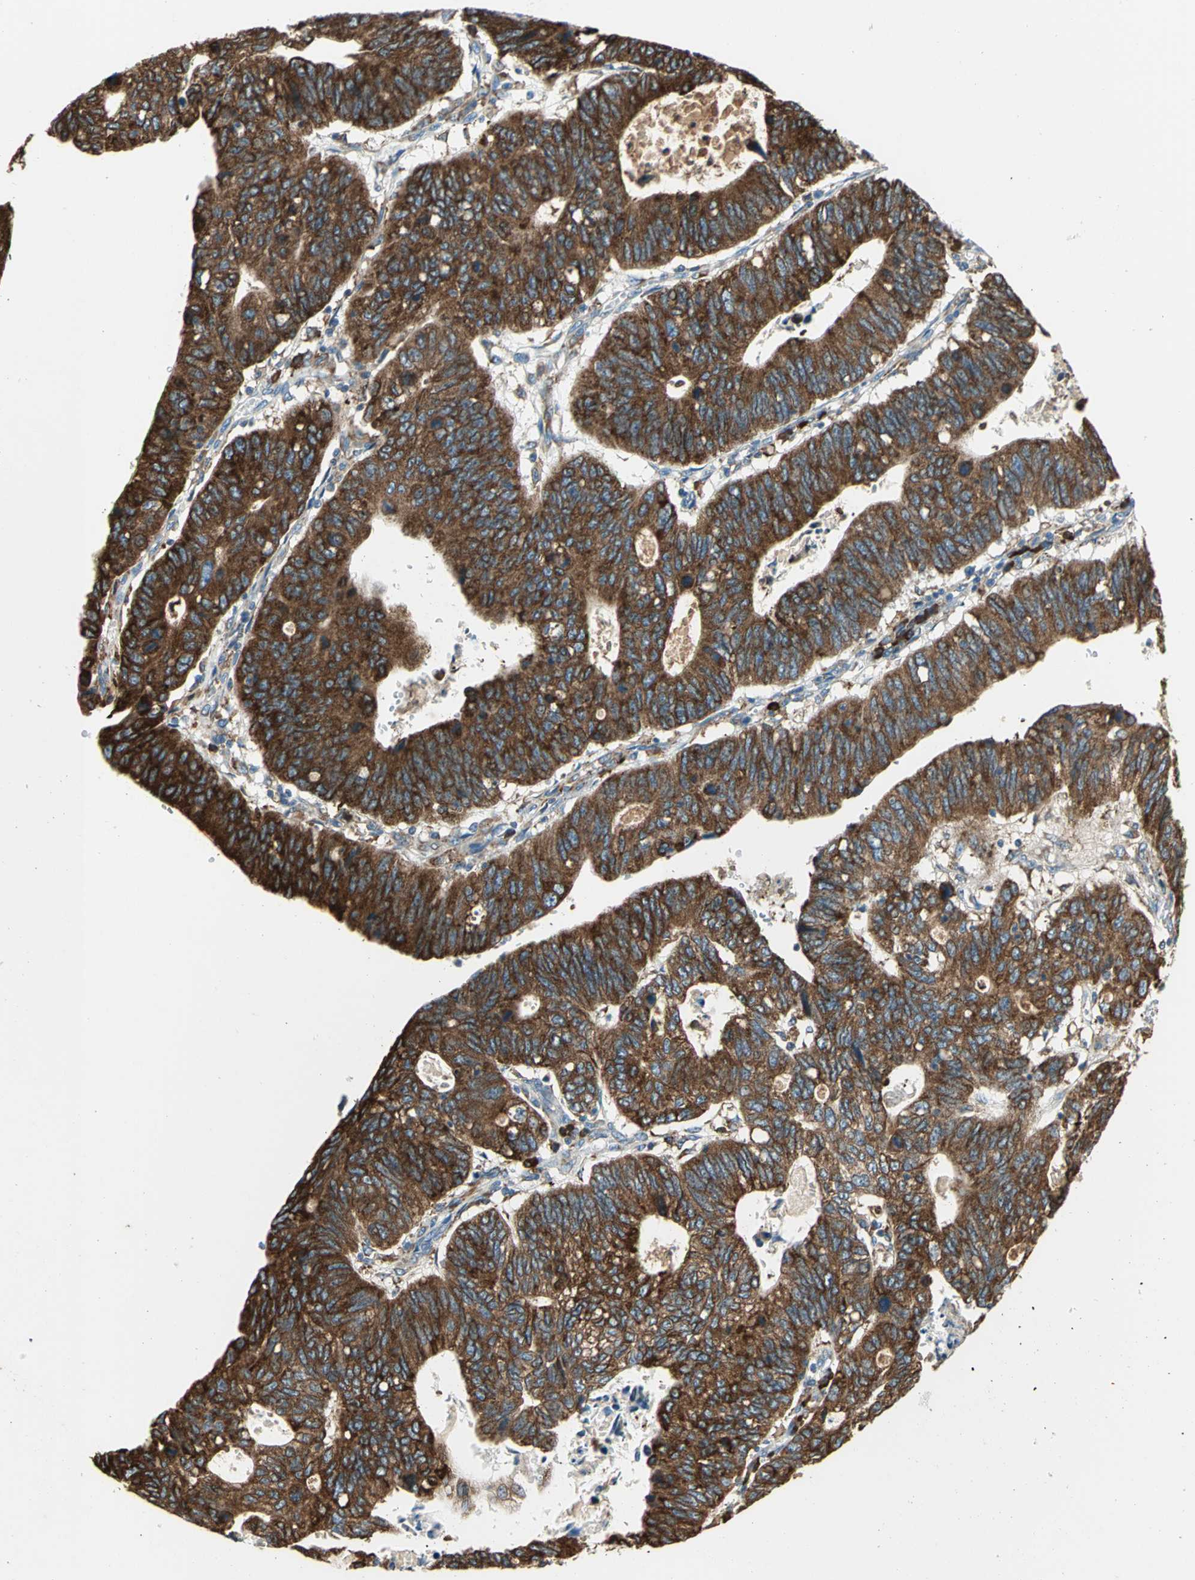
{"staining": {"intensity": "strong", "quantity": ">75%", "location": "cytoplasmic/membranous"}, "tissue": "stomach cancer", "cell_type": "Tumor cells", "image_type": "cancer", "snomed": [{"axis": "morphology", "description": "Adenocarcinoma, NOS"}, {"axis": "topography", "description": "Stomach"}], "caption": "Human stomach cancer (adenocarcinoma) stained with a brown dye shows strong cytoplasmic/membranous positive staining in approximately >75% of tumor cells.", "gene": "PDIA4", "patient": {"sex": "male", "age": 59}}